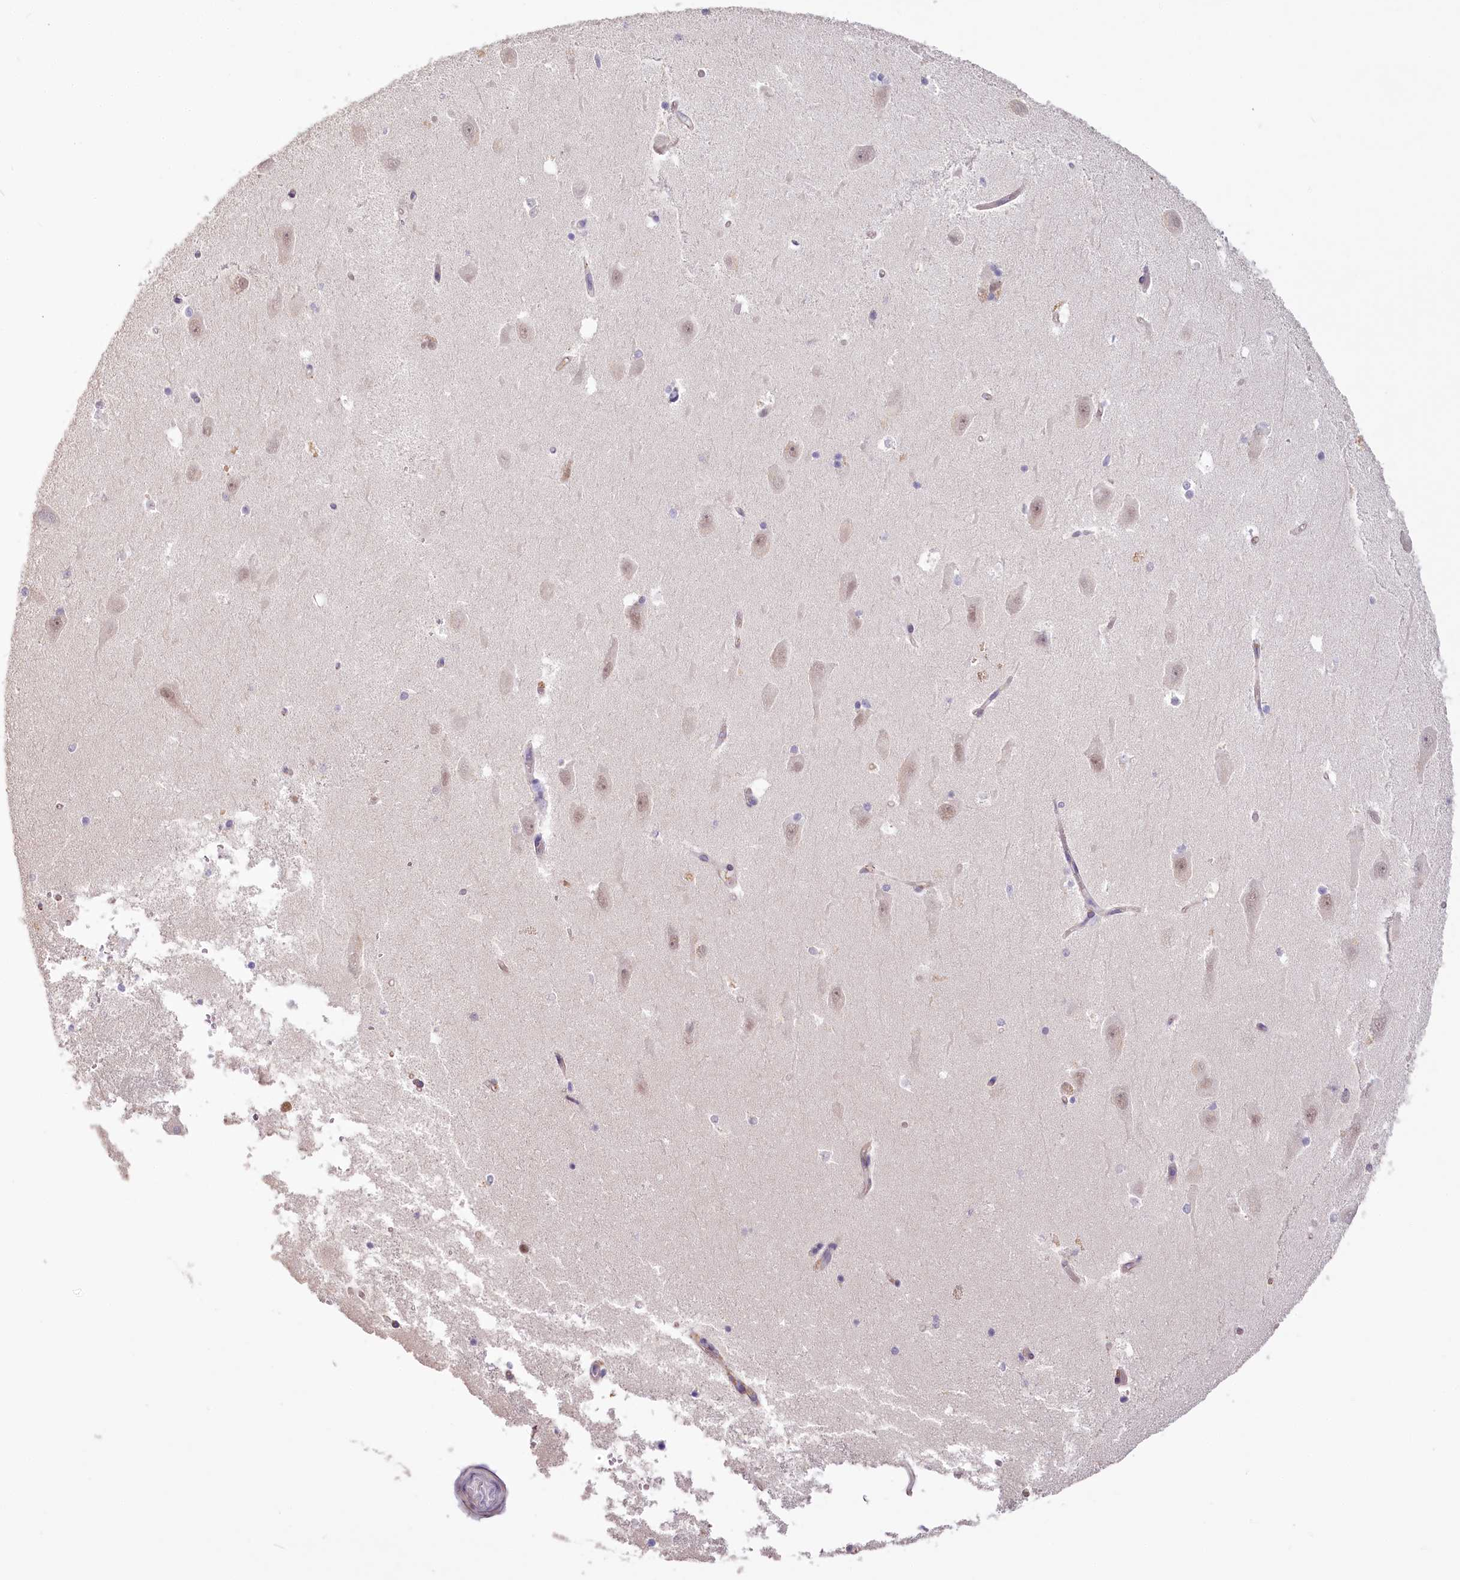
{"staining": {"intensity": "negative", "quantity": "none", "location": "none"}, "tissue": "hippocampus", "cell_type": "Glial cells", "image_type": "normal", "snomed": [{"axis": "morphology", "description": "Normal tissue, NOS"}, {"axis": "topography", "description": "Hippocampus"}], "caption": "Immunohistochemical staining of unremarkable hippocampus exhibits no significant expression in glial cells. (DAB (3,3'-diaminobenzidine) immunohistochemistry, high magnification).", "gene": "USP11", "patient": {"sex": "male", "age": 45}}